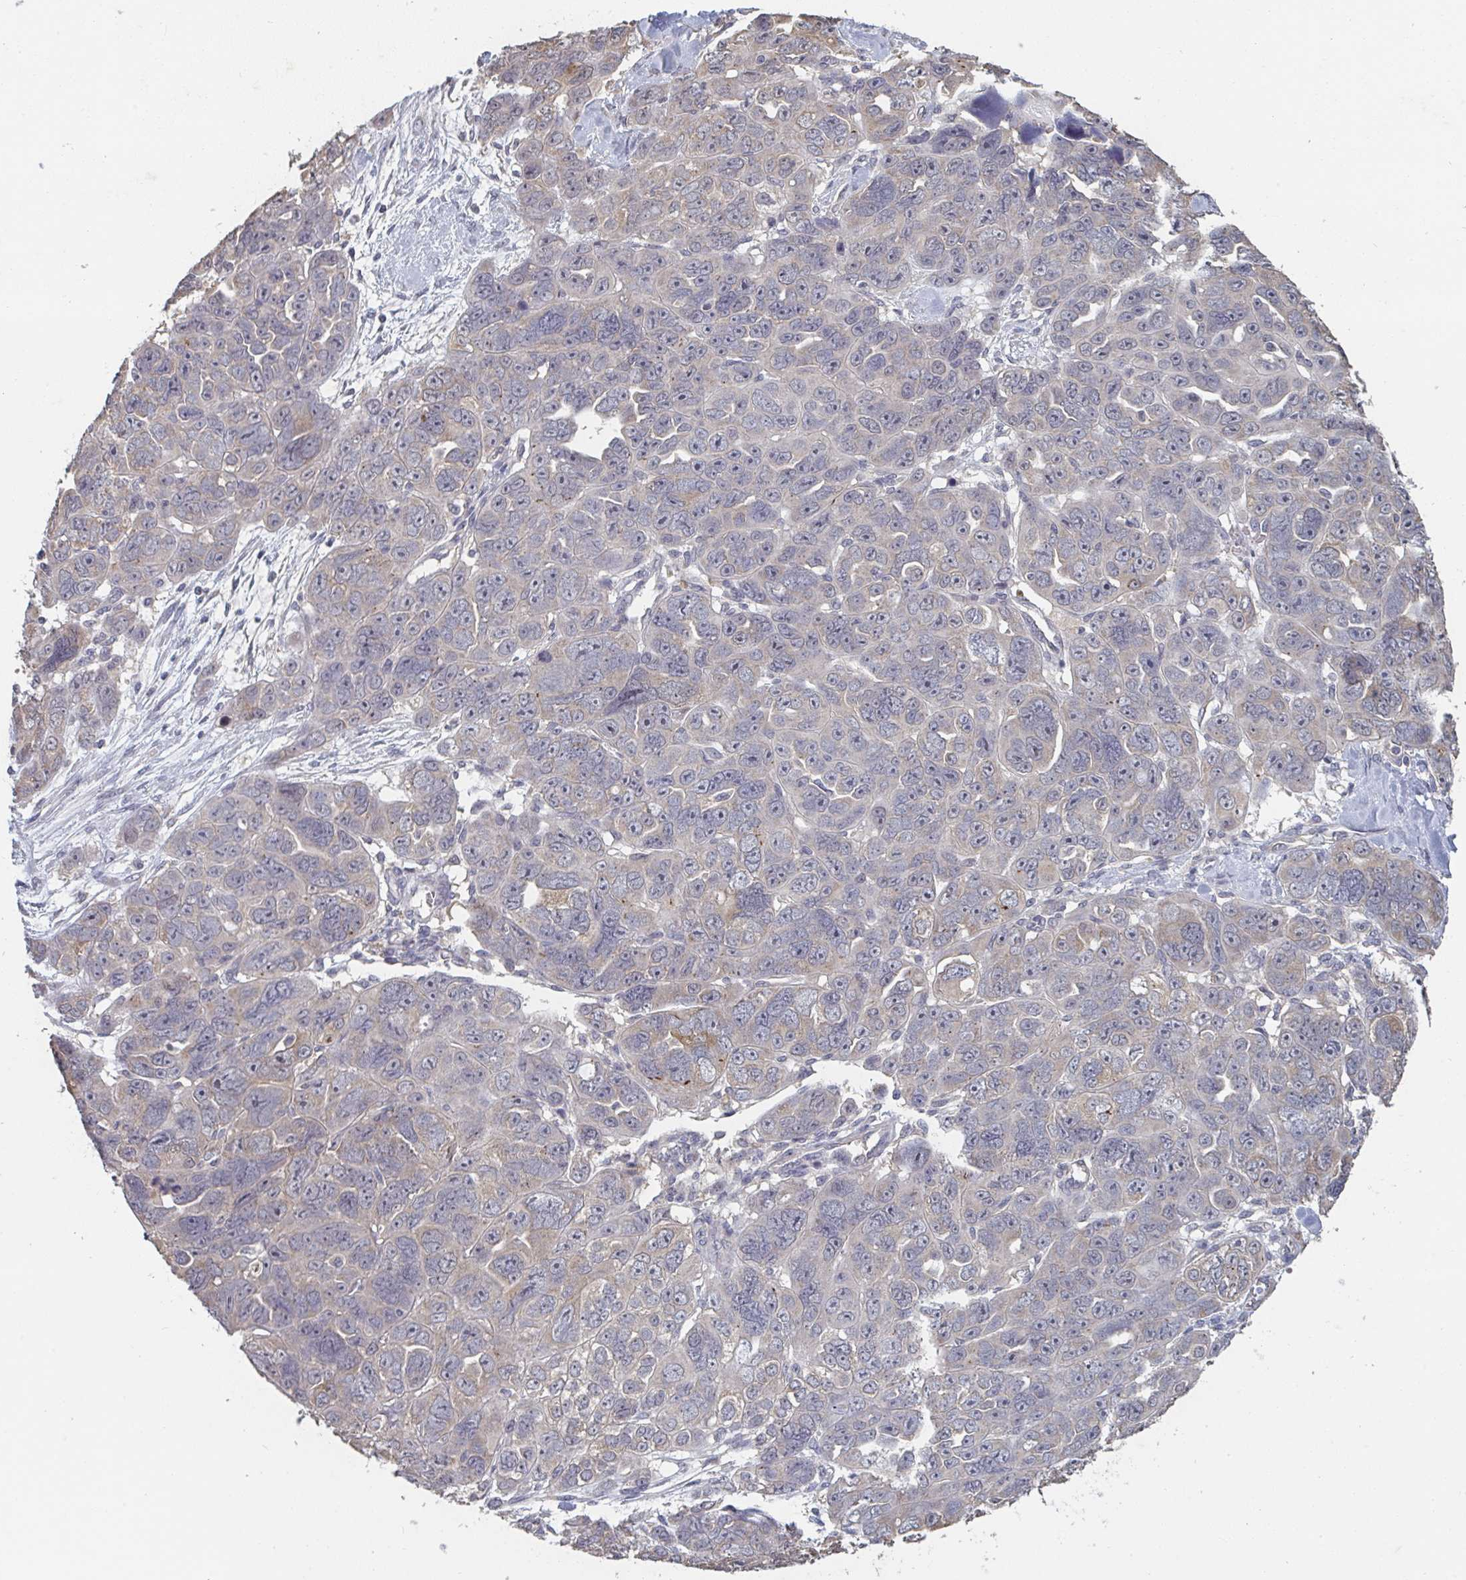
{"staining": {"intensity": "weak", "quantity": "<25%", "location": "cytoplasmic/membranous"}, "tissue": "ovarian cancer", "cell_type": "Tumor cells", "image_type": "cancer", "snomed": [{"axis": "morphology", "description": "Cystadenocarcinoma, serous, NOS"}, {"axis": "topography", "description": "Ovary"}], "caption": "Immunohistochemistry (IHC) of ovarian cancer (serous cystadenocarcinoma) exhibits no staining in tumor cells.", "gene": "LIX1", "patient": {"sex": "female", "age": 63}}